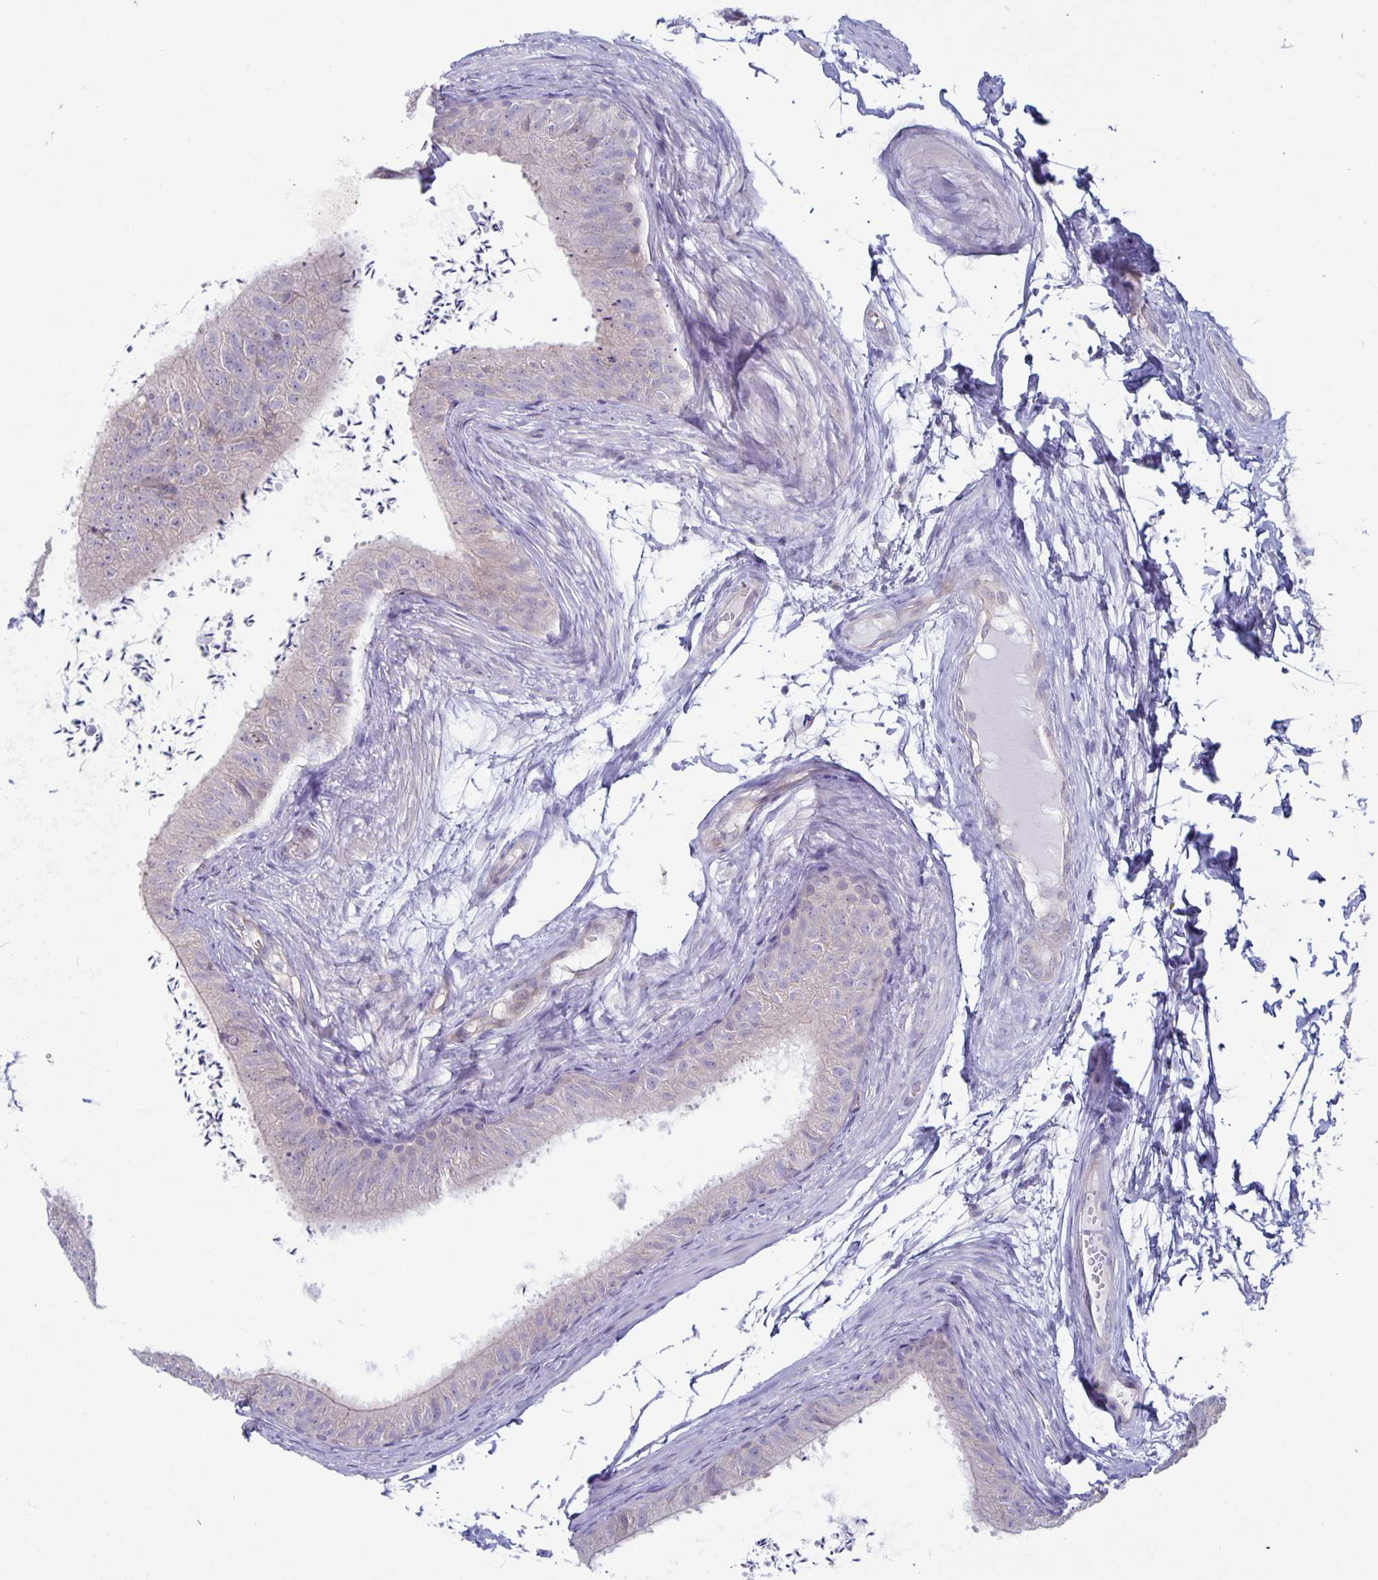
{"staining": {"intensity": "negative", "quantity": "none", "location": "none"}, "tissue": "epididymis", "cell_type": "Glandular cells", "image_type": "normal", "snomed": [{"axis": "morphology", "description": "Normal tissue, NOS"}, {"axis": "topography", "description": "Epididymis, spermatic cord, NOS"}, {"axis": "topography", "description": "Epididymis"}, {"axis": "topography", "description": "Peripheral nerve tissue"}], "caption": "IHC micrograph of normal epididymis: epididymis stained with DAB (3,3'-diaminobenzidine) demonstrates no significant protein staining in glandular cells.", "gene": "PLCB3", "patient": {"sex": "male", "age": 29}}